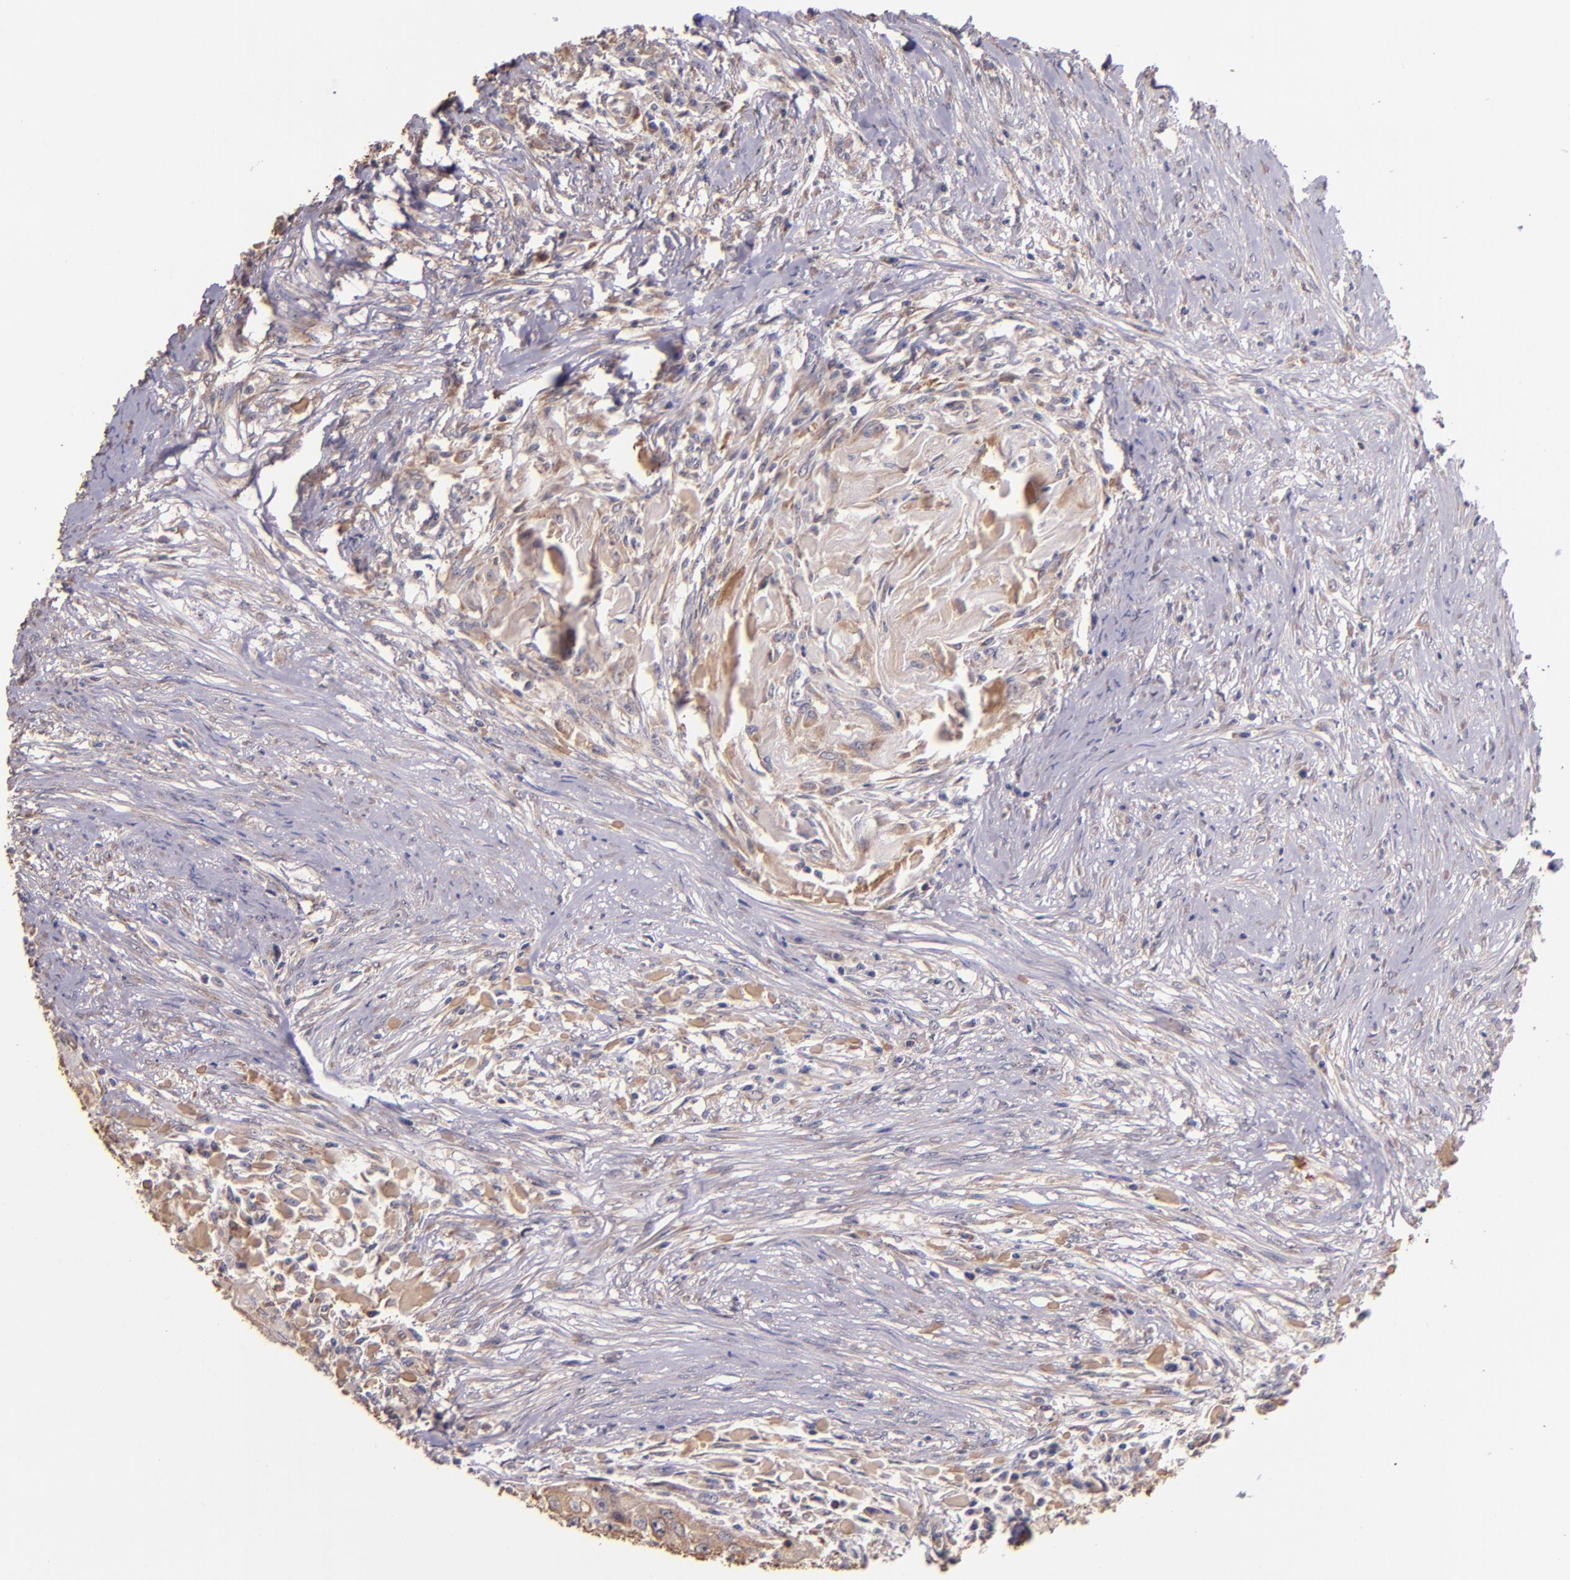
{"staining": {"intensity": "moderate", "quantity": ">75%", "location": "cytoplasmic/membranous"}, "tissue": "head and neck cancer", "cell_type": "Tumor cells", "image_type": "cancer", "snomed": [{"axis": "morphology", "description": "Squamous cell carcinoma, NOS"}, {"axis": "topography", "description": "Head-Neck"}], "caption": "Tumor cells display medium levels of moderate cytoplasmic/membranous staining in approximately >75% of cells in squamous cell carcinoma (head and neck). (IHC, brightfield microscopy, high magnification).", "gene": "SHC1", "patient": {"sex": "male", "age": 64}}